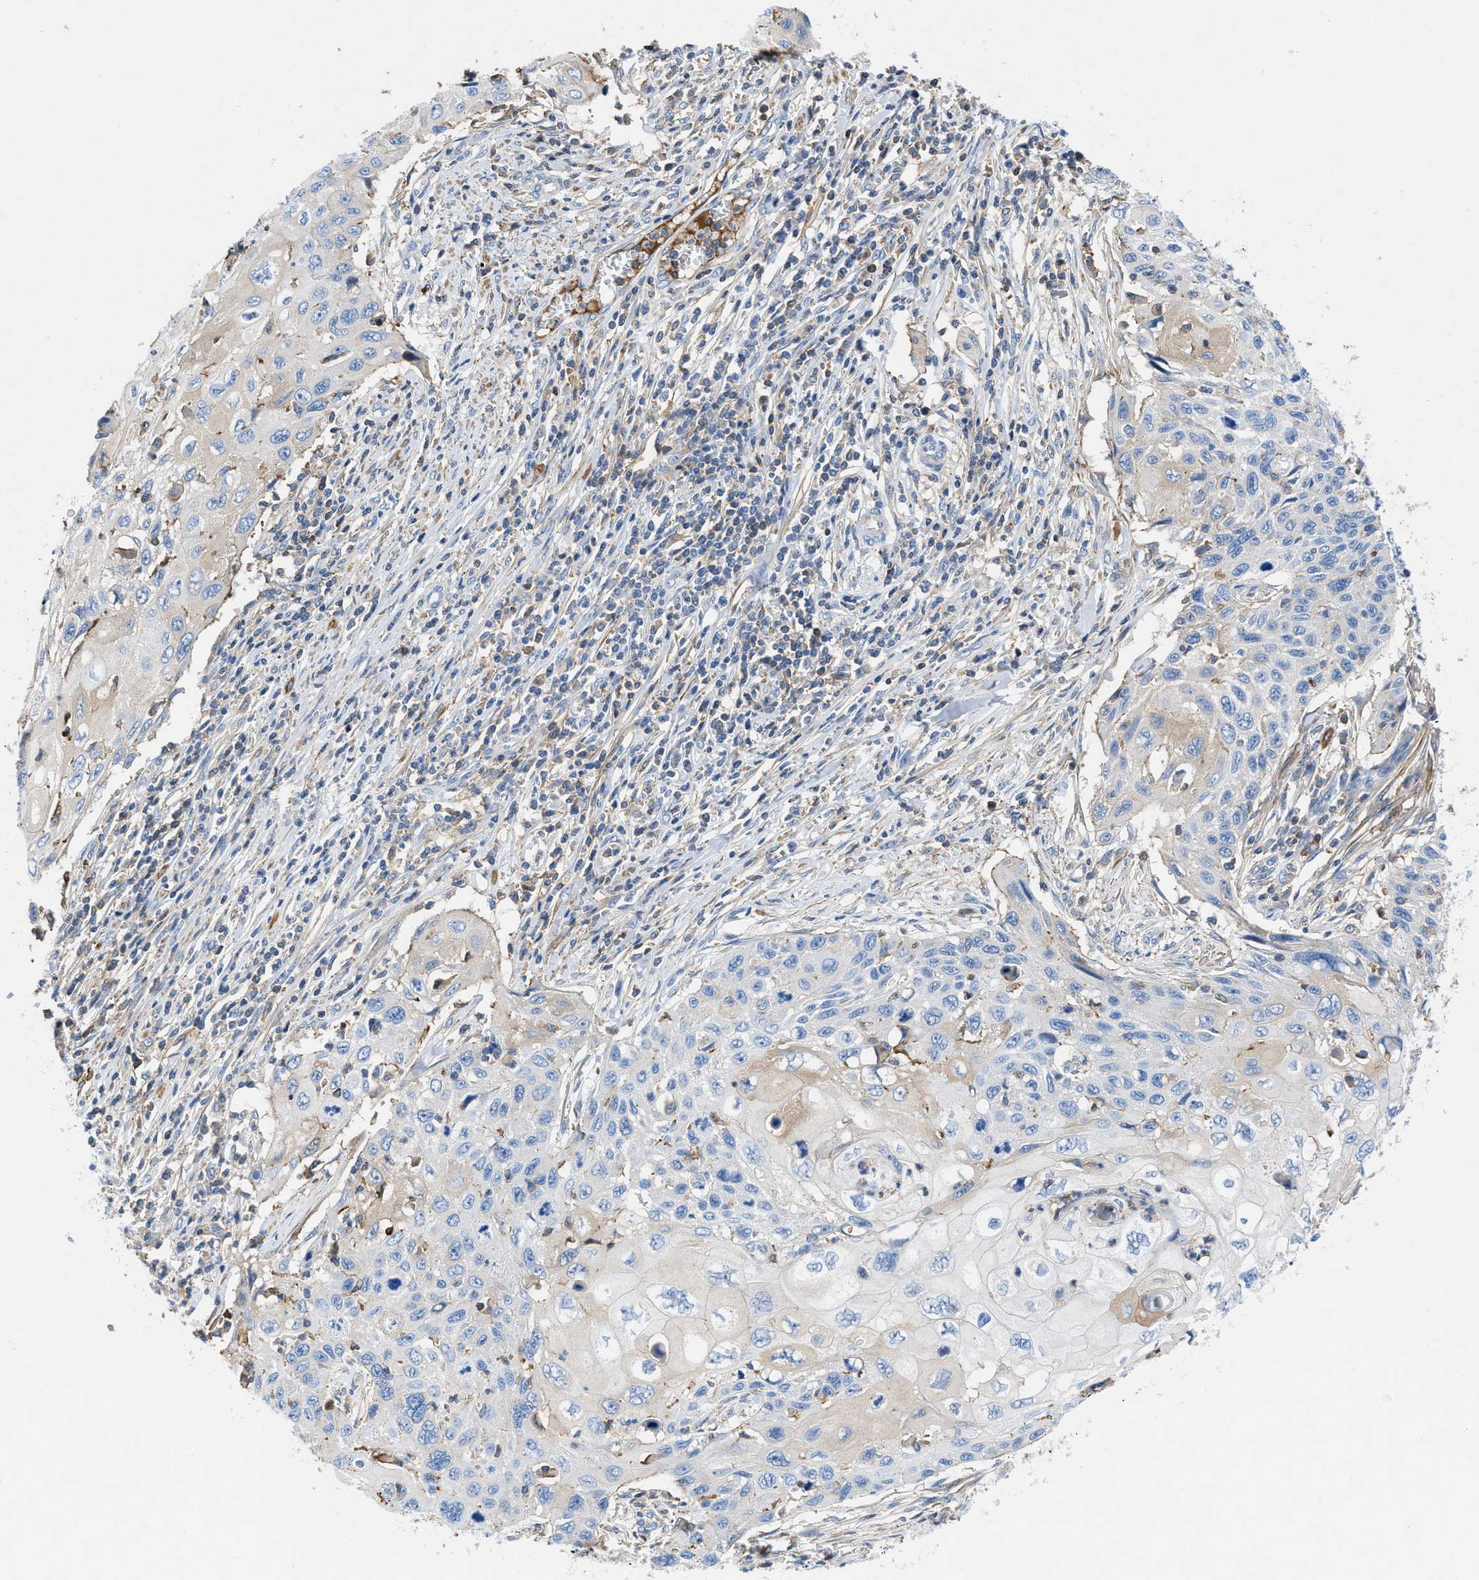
{"staining": {"intensity": "negative", "quantity": "none", "location": "none"}, "tissue": "cervical cancer", "cell_type": "Tumor cells", "image_type": "cancer", "snomed": [{"axis": "morphology", "description": "Squamous cell carcinoma, NOS"}, {"axis": "topography", "description": "Cervix"}], "caption": "IHC photomicrograph of neoplastic tissue: cervical cancer (squamous cell carcinoma) stained with DAB displays no significant protein staining in tumor cells.", "gene": "ATP6V0D1", "patient": {"sex": "female", "age": 70}}